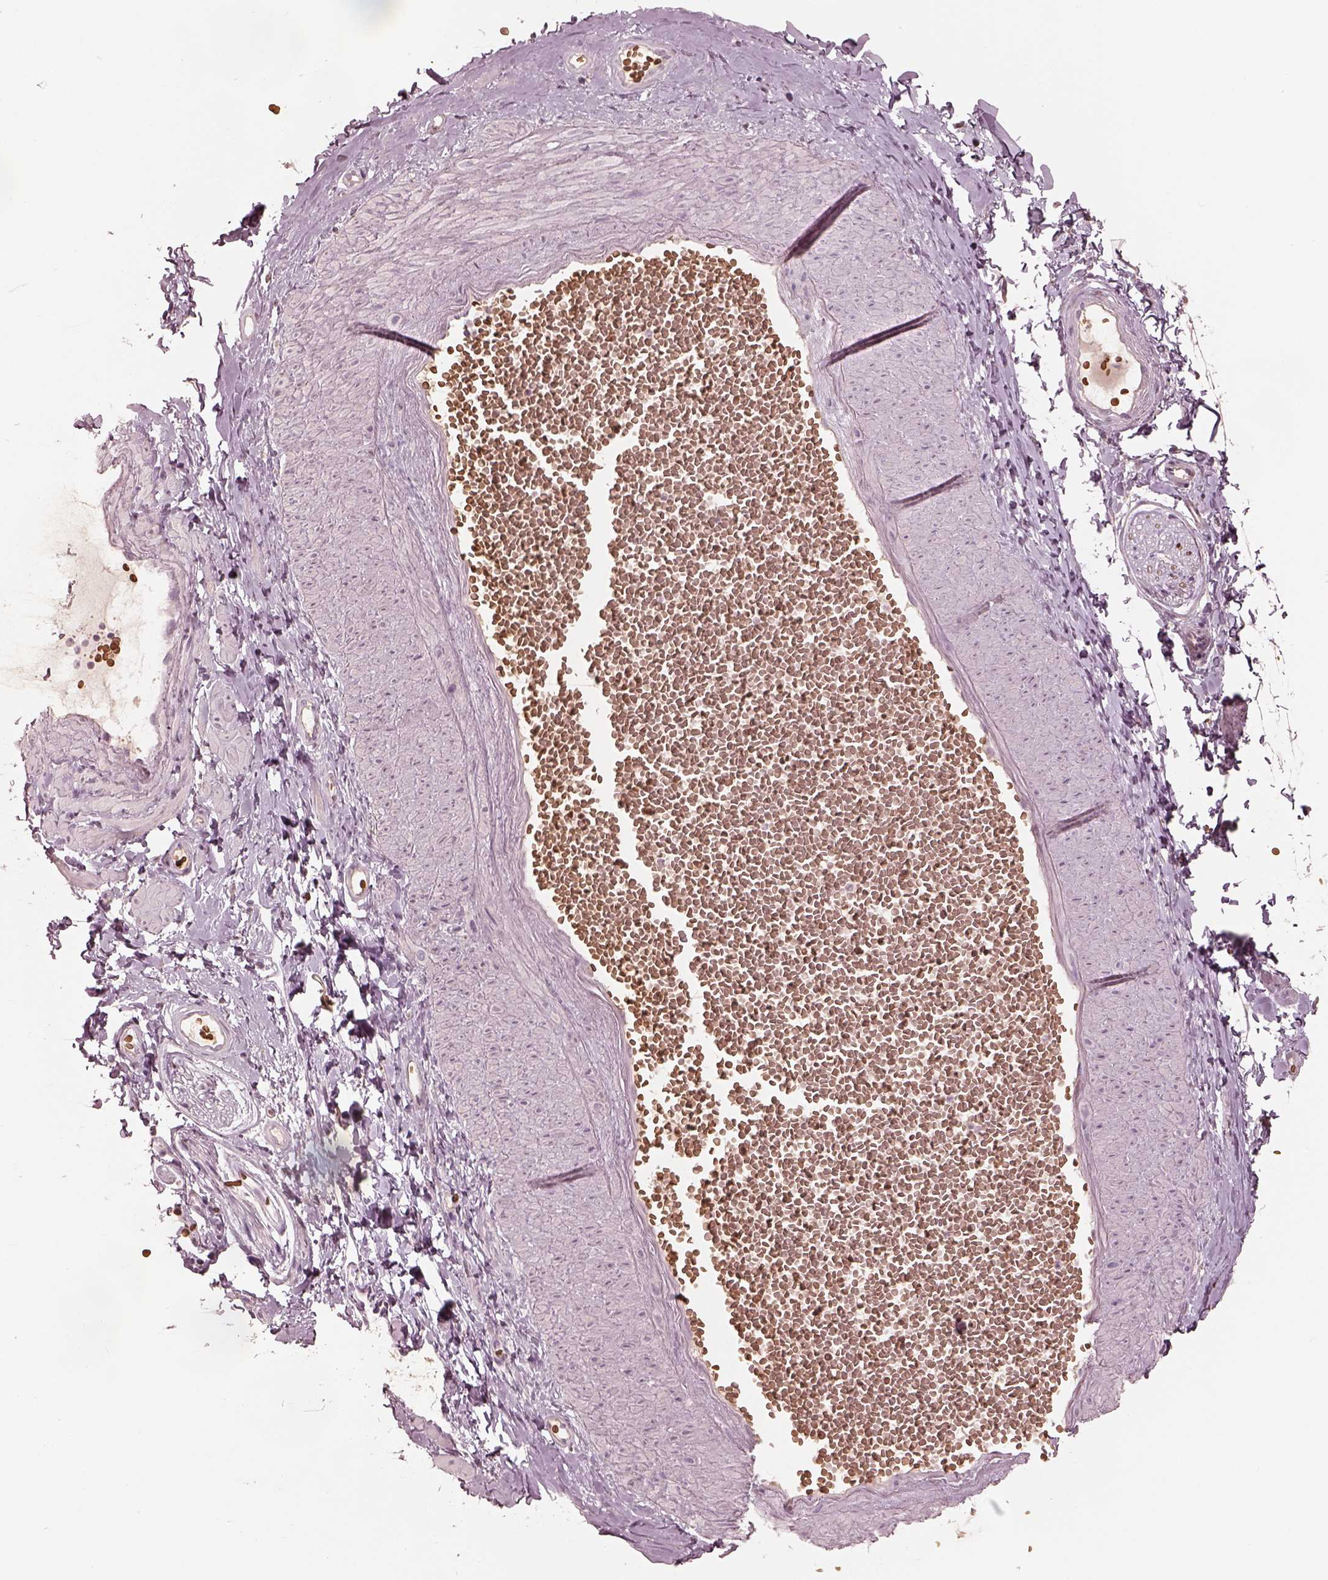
{"staining": {"intensity": "negative", "quantity": "none", "location": "none"}, "tissue": "adipose tissue", "cell_type": "Adipocytes", "image_type": "normal", "snomed": [{"axis": "morphology", "description": "Normal tissue, NOS"}, {"axis": "topography", "description": "Smooth muscle"}, {"axis": "topography", "description": "Peripheral nerve tissue"}], "caption": "Immunohistochemistry (IHC) histopathology image of unremarkable adipose tissue stained for a protein (brown), which displays no staining in adipocytes. (Brightfield microscopy of DAB IHC at high magnification).", "gene": "ANKLE1", "patient": {"sex": "male", "age": 22}}